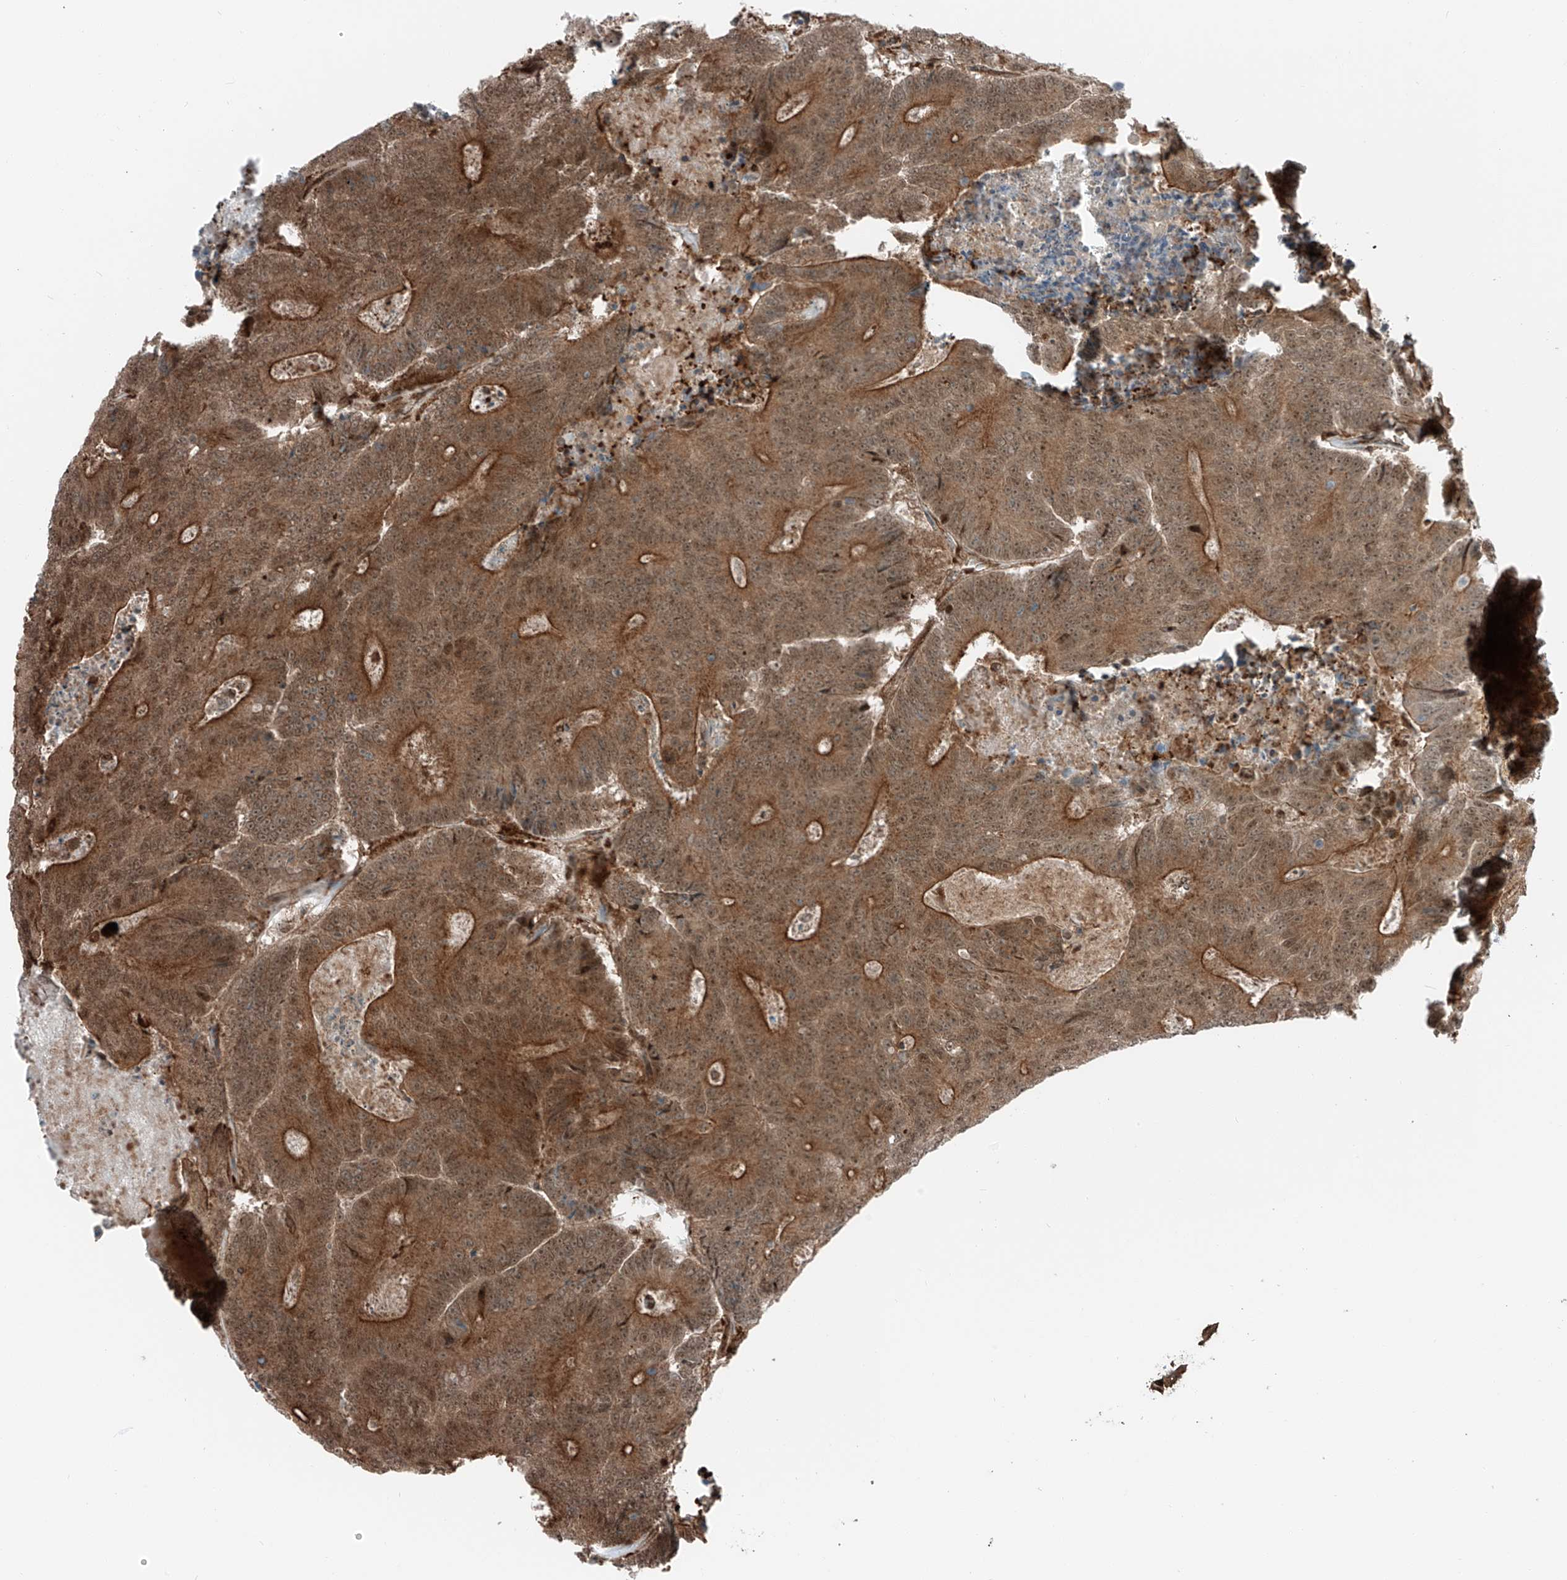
{"staining": {"intensity": "strong", "quantity": ">75%", "location": "cytoplasmic/membranous,nuclear"}, "tissue": "colorectal cancer", "cell_type": "Tumor cells", "image_type": "cancer", "snomed": [{"axis": "morphology", "description": "Adenocarcinoma, NOS"}, {"axis": "topography", "description": "Colon"}], "caption": "Immunohistochemical staining of human adenocarcinoma (colorectal) exhibits strong cytoplasmic/membranous and nuclear protein expression in about >75% of tumor cells.", "gene": "USP48", "patient": {"sex": "male", "age": 83}}